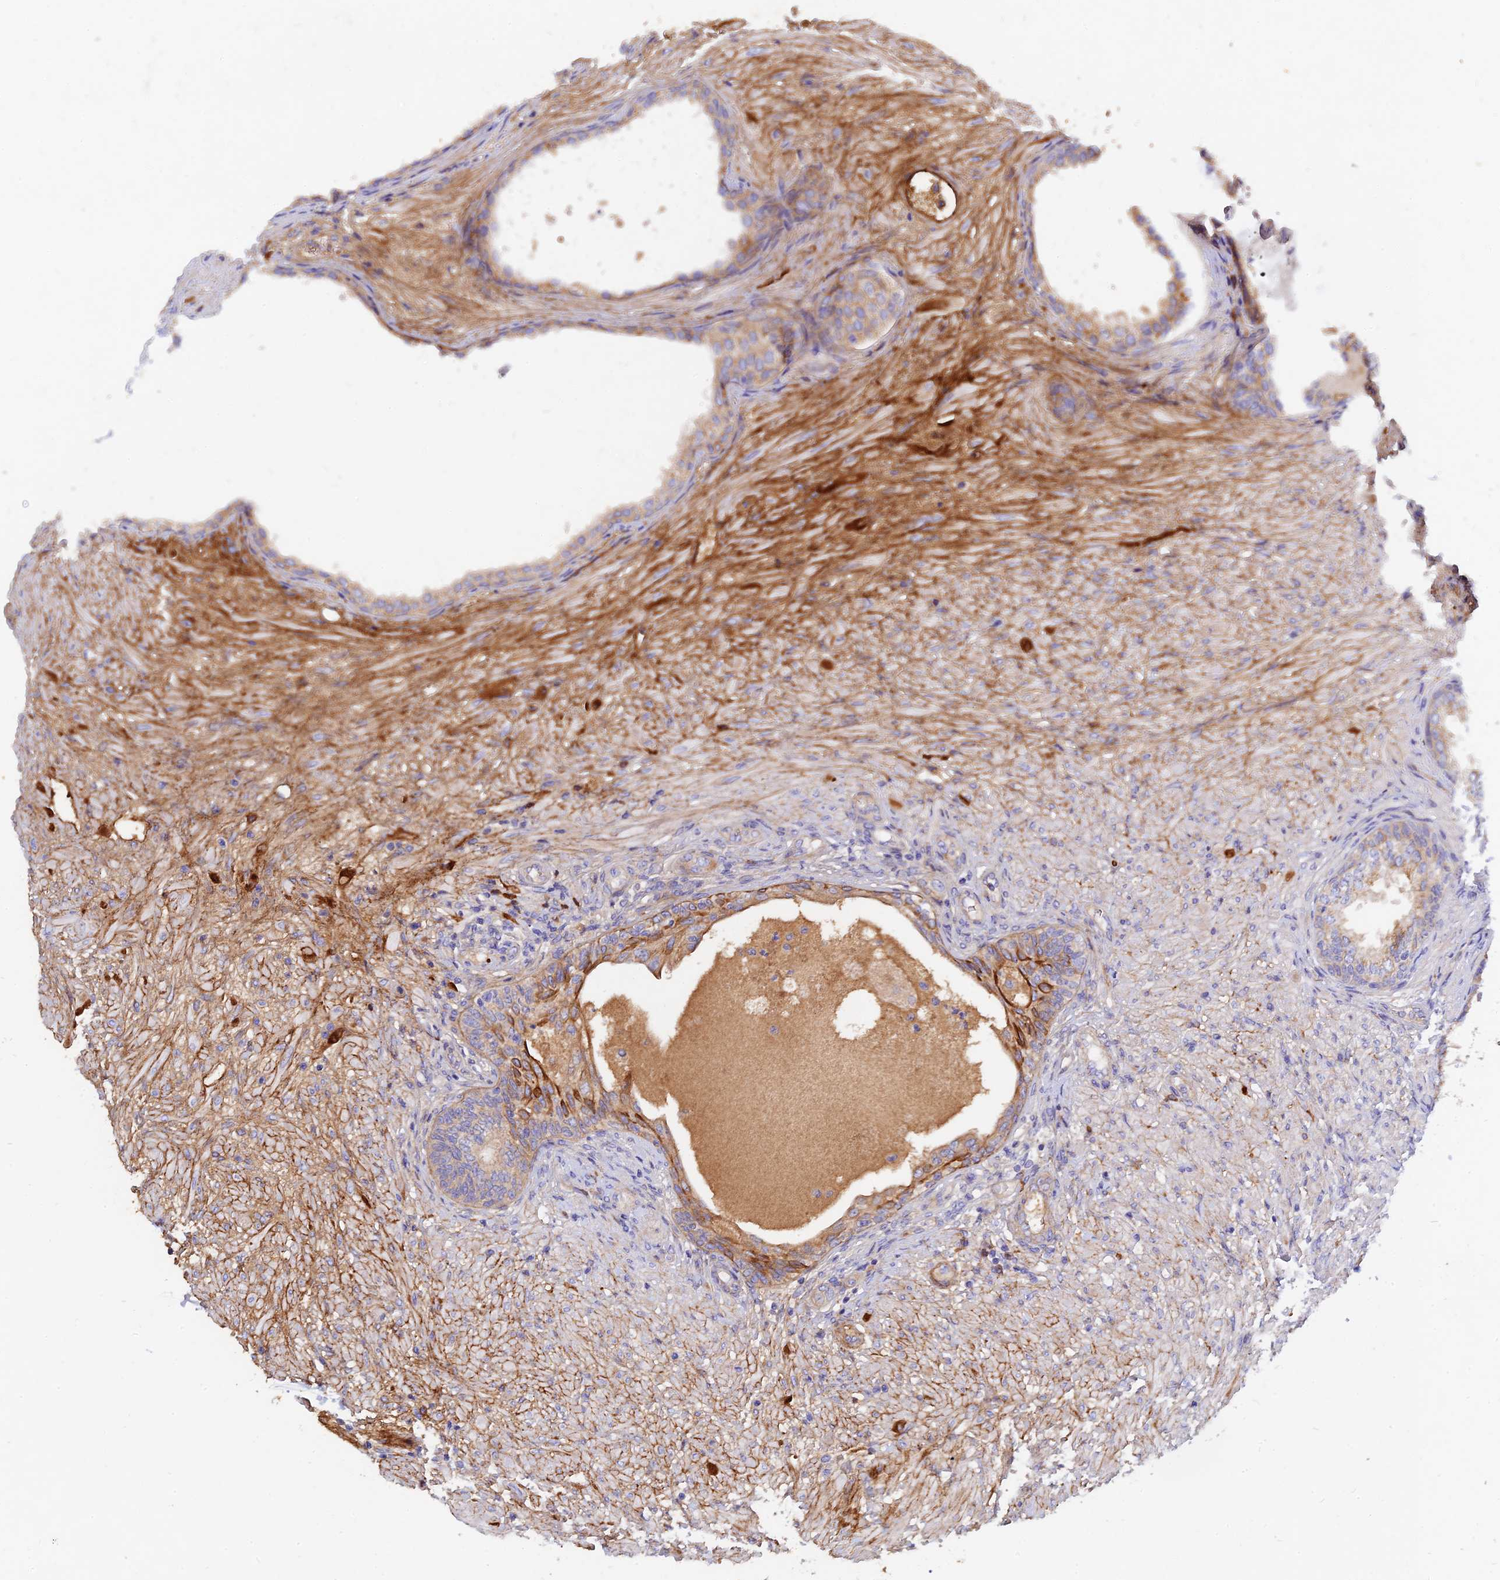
{"staining": {"intensity": "moderate", "quantity": "25%-75%", "location": "cytoplasmic/membranous"}, "tissue": "prostate", "cell_type": "Glandular cells", "image_type": "normal", "snomed": [{"axis": "morphology", "description": "Normal tissue, NOS"}, {"axis": "topography", "description": "Prostate"}], "caption": "Protein analysis of benign prostate displays moderate cytoplasmic/membranous expression in about 25%-75% of glandular cells.", "gene": "MROH1", "patient": {"sex": "male", "age": 76}}